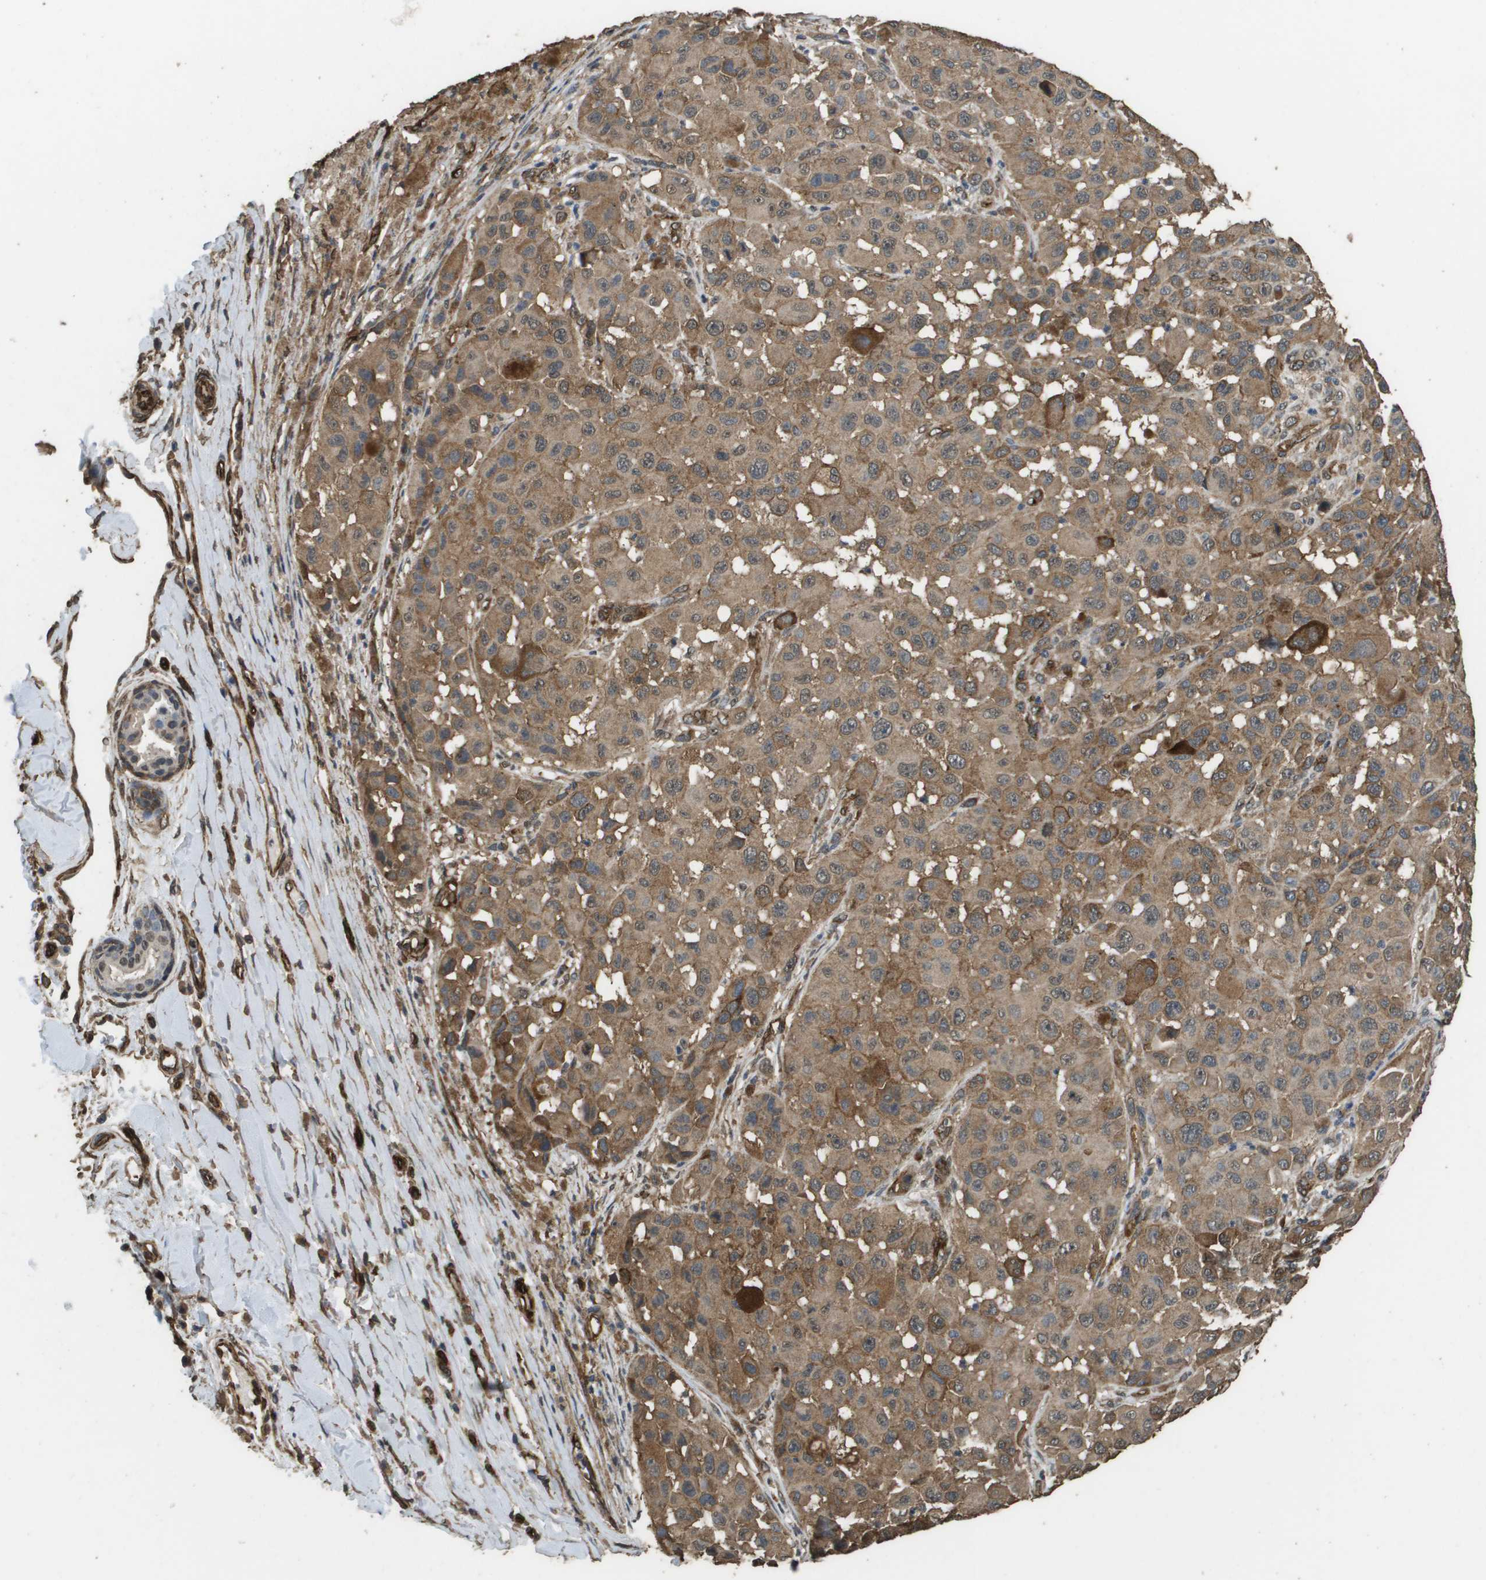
{"staining": {"intensity": "moderate", "quantity": ">75%", "location": "cytoplasmic/membranous"}, "tissue": "melanoma", "cell_type": "Tumor cells", "image_type": "cancer", "snomed": [{"axis": "morphology", "description": "Malignant melanoma, NOS"}, {"axis": "topography", "description": "Skin"}], "caption": "Melanoma was stained to show a protein in brown. There is medium levels of moderate cytoplasmic/membranous staining in approximately >75% of tumor cells.", "gene": "AAMP", "patient": {"sex": "male", "age": 96}}